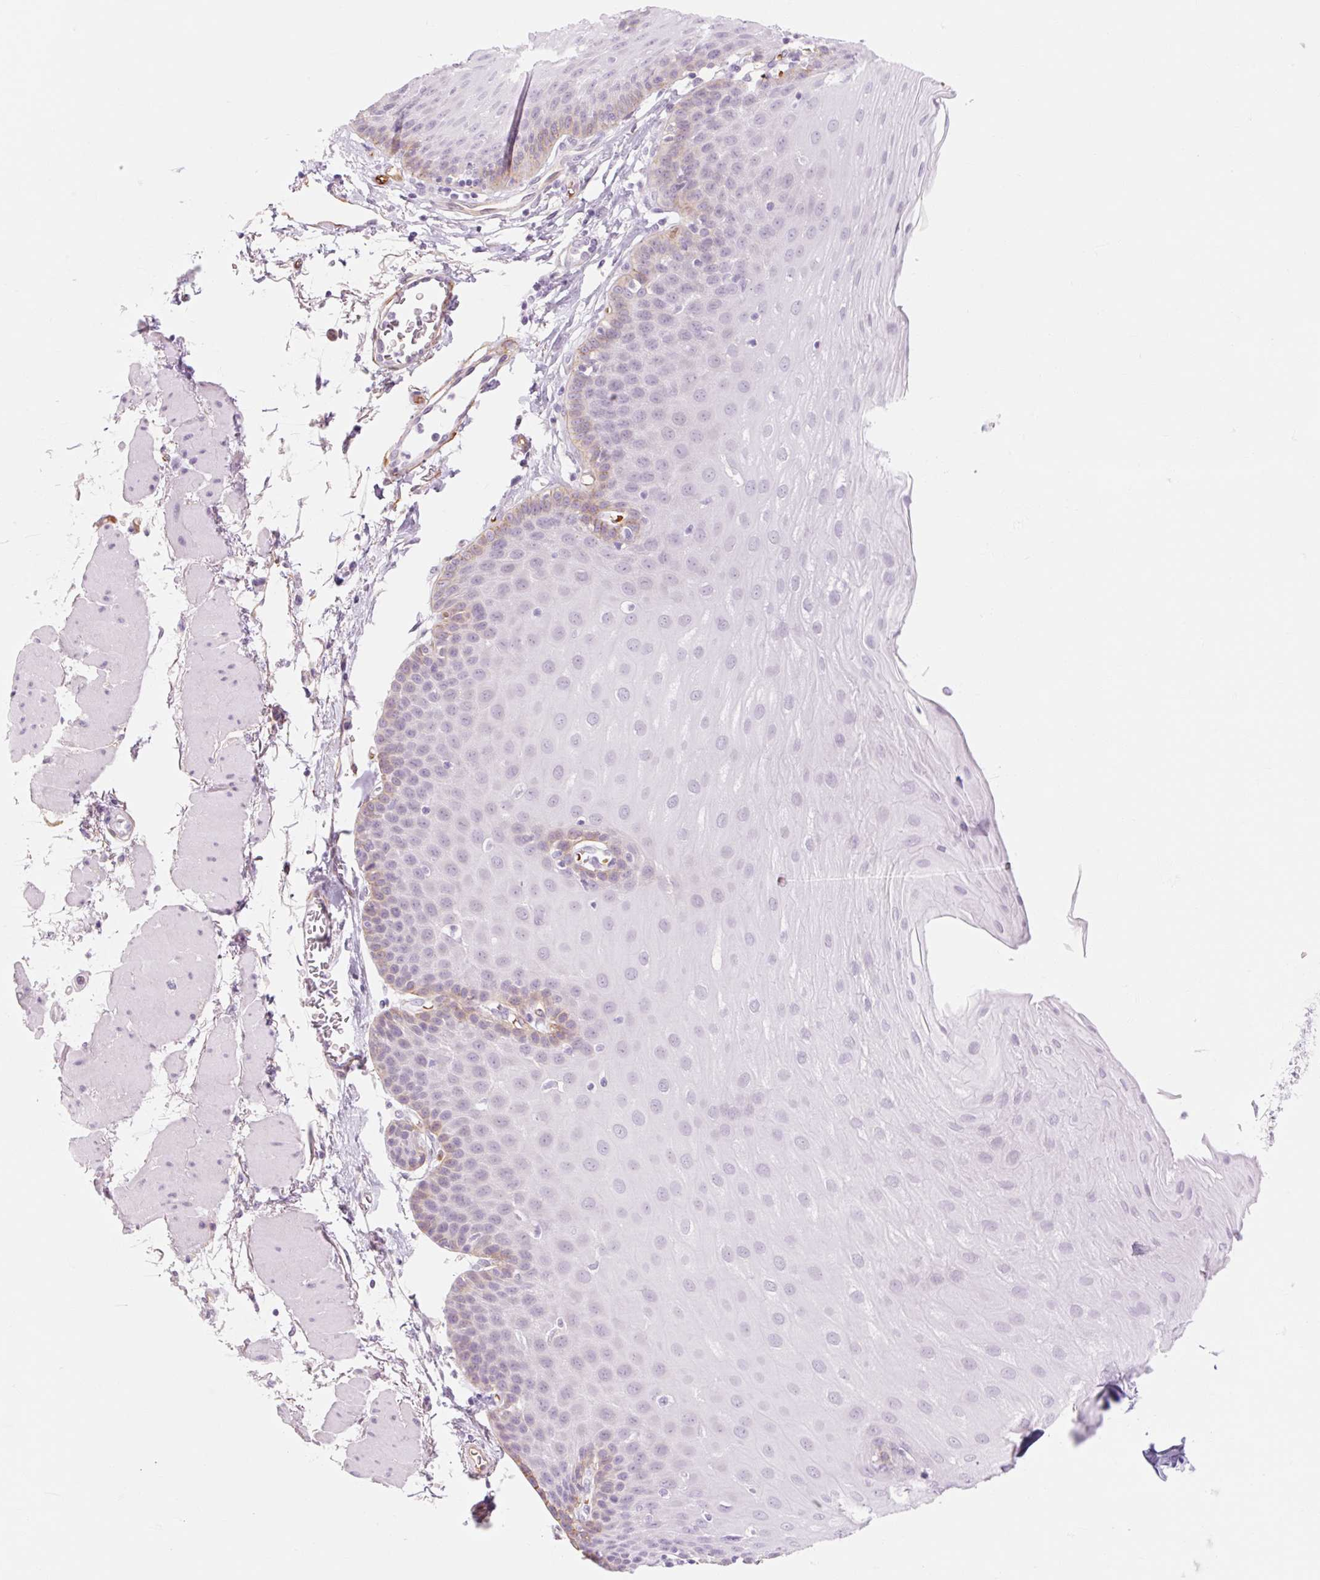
{"staining": {"intensity": "weak", "quantity": "<25%", "location": "cytoplasmic/membranous"}, "tissue": "esophagus", "cell_type": "Squamous epithelial cells", "image_type": "normal", "snomed": [{"axis": "morphology", "description": "Normal tissue, NOS"}, {"axis": "topography", "description": "Esophagus"}], "caption": "IHC of benign human esophagus displays no expression in squamous epithelial cells.", "gene": "TAF1L", "patient": {"sex": "female", "age": 81}}